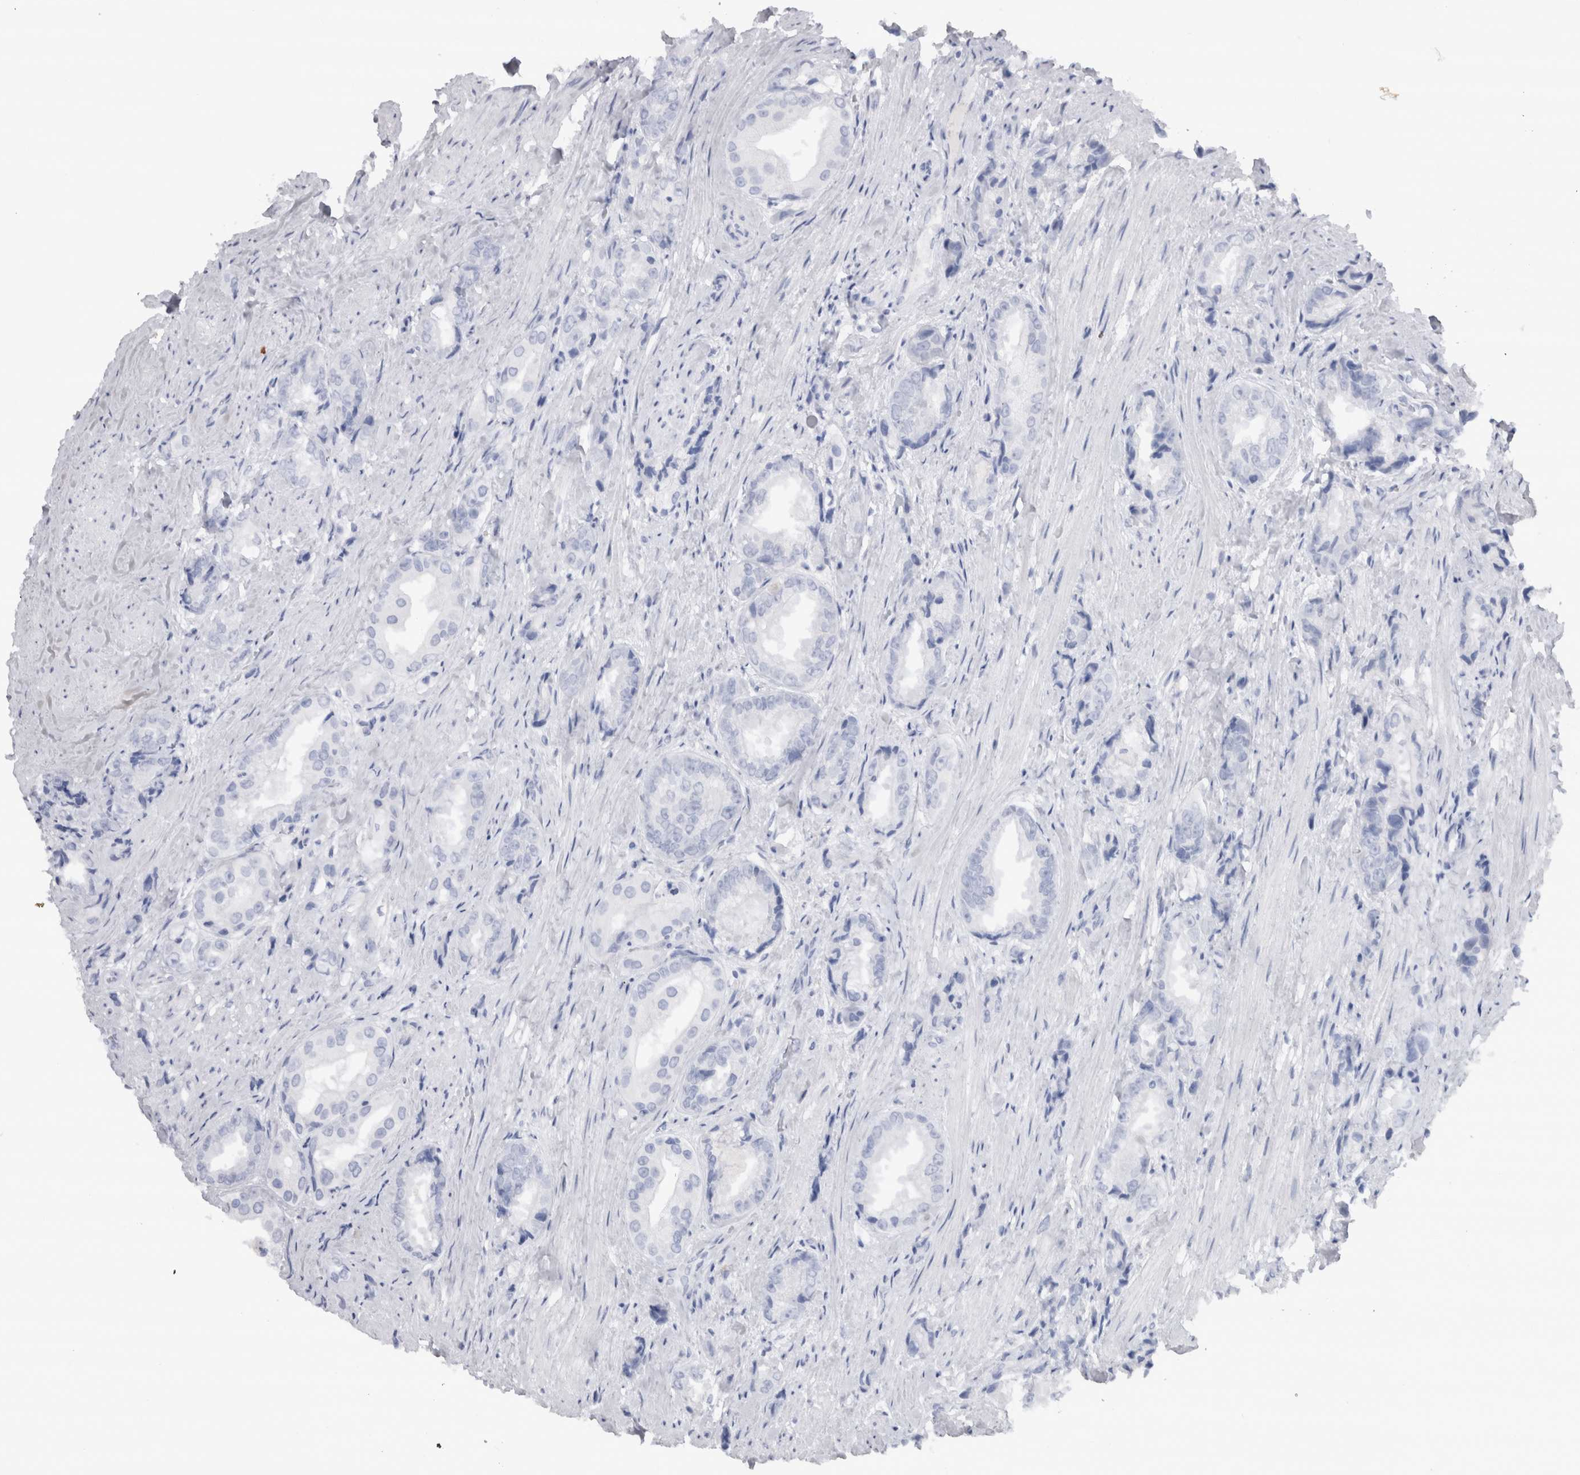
{"staining": {"intensity": "negative", "quantity": "none", "location": "none"}, "tissue": "prostate cancer", "cell_type": "Tumor cells", "image_type": "cancer", "snomed": [{"axis": "morphology", "description": "Adenocarcinoma, High grade"}, {"axis": "topography", "description": "Prostate"}], "caption": "This is an immunohistochemistry micrograph of prostate cancer. There is no positivity in tumor cells.", "gene": "CDH17", "patient": {"sex": "male", "age": 61}}